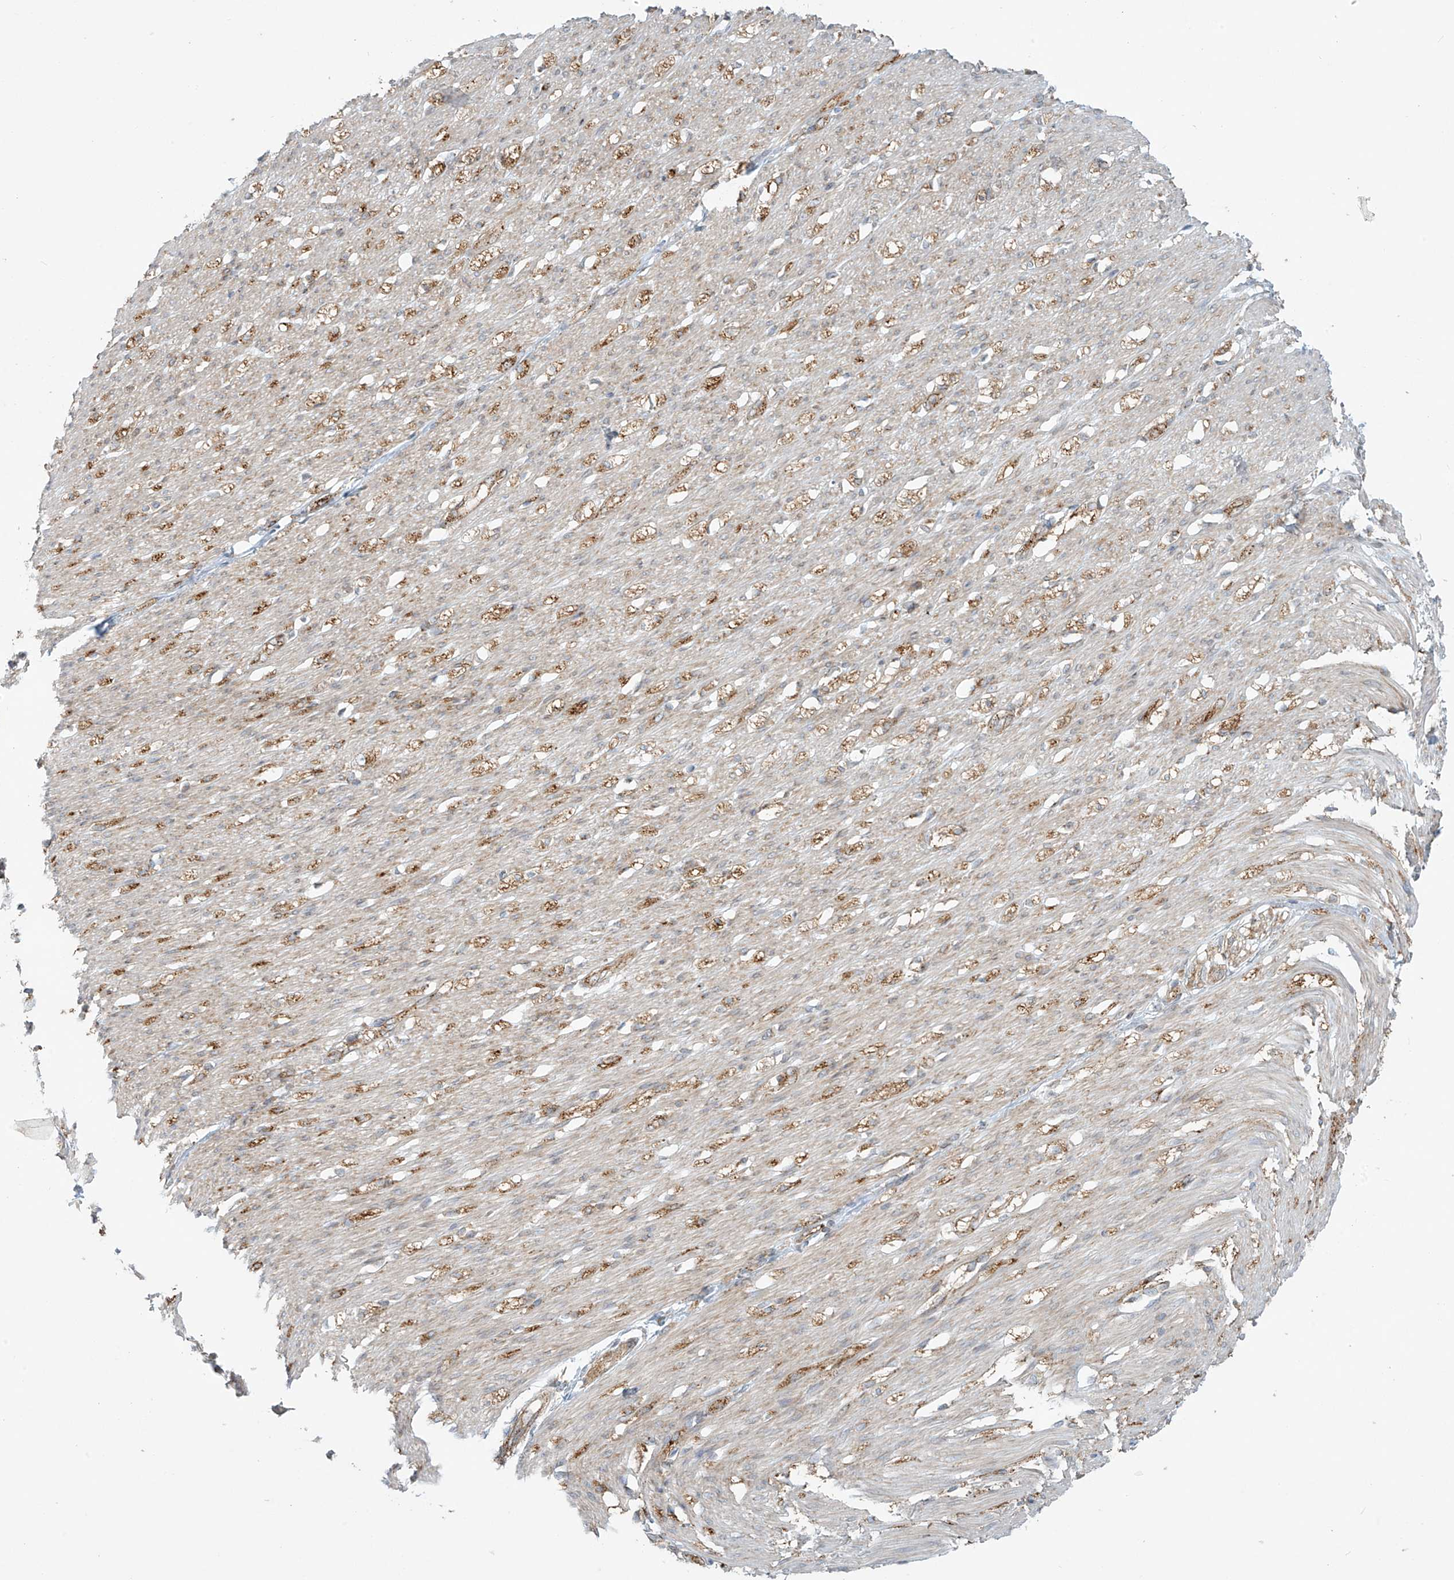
{"staining": {"intensity": "moderate", "quantity": "25%-75%", "location": "cytoplasmic/membranous"}, "tissue": "smooth muscle", "cell_type": "Smooth muscle cells", "image_type": "normal", "snomed": [{"axis": "morphology", "description": "Normal tissue, NOS"}, {"axis": "morphology", "description": "Adenocarcinoma, NOS"}, {"axis": "topography", "description": "Colon"}, {"axis": "topography", "description": "Peripheral nerve tissue"}], "caption": "A histopathology image showing moderate cytoplasmic/membranous expression in approximately 25%-75% of smooth muscle cells in normal smooth muscle, as visualized by brown immunohistochemical staining.", "gene": "LZTS3", "patient": {"sex": "male", "age": 14}}